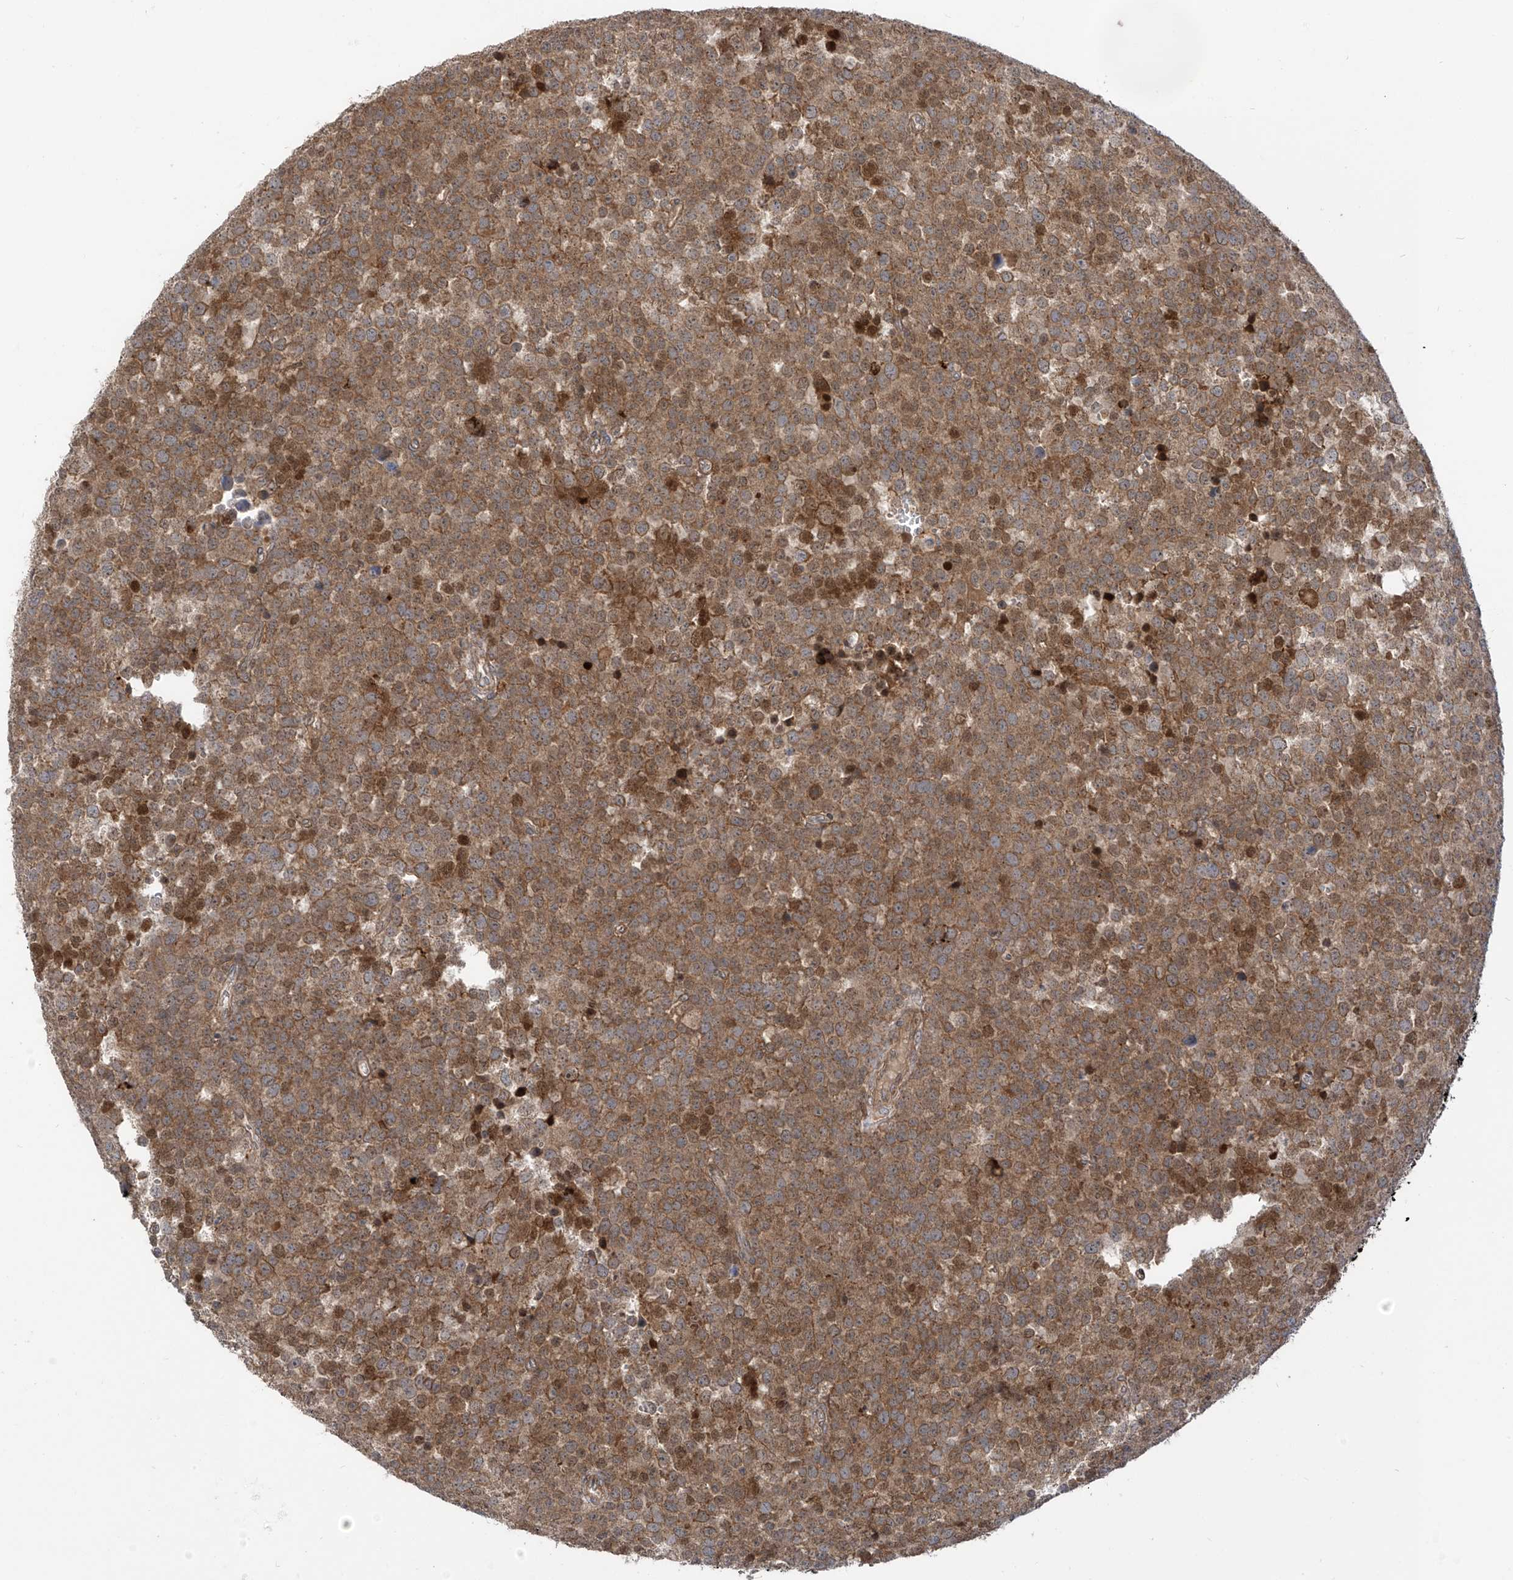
{"staining": {"intensity": "moderate", "quantity": ">75%", "location": "cytoplasmic/membranous"}, "tissue": "testis cancer", "cell_type": "Tumor cells", "image_type": "cancer", "snomed": [{"axis": "morphology", "description": "Seminoma, NOS"}, {"axis": "topography", "description": "Testis"}], "caption": "Human testis cancer (seminoma) stained with a brown dye demonstrates moderate cytoplasmic/membranous positive expression in about >75% of tumor cells.", "gene": "ATAD2B", "patient": {"sex": "male", "age": 71}}